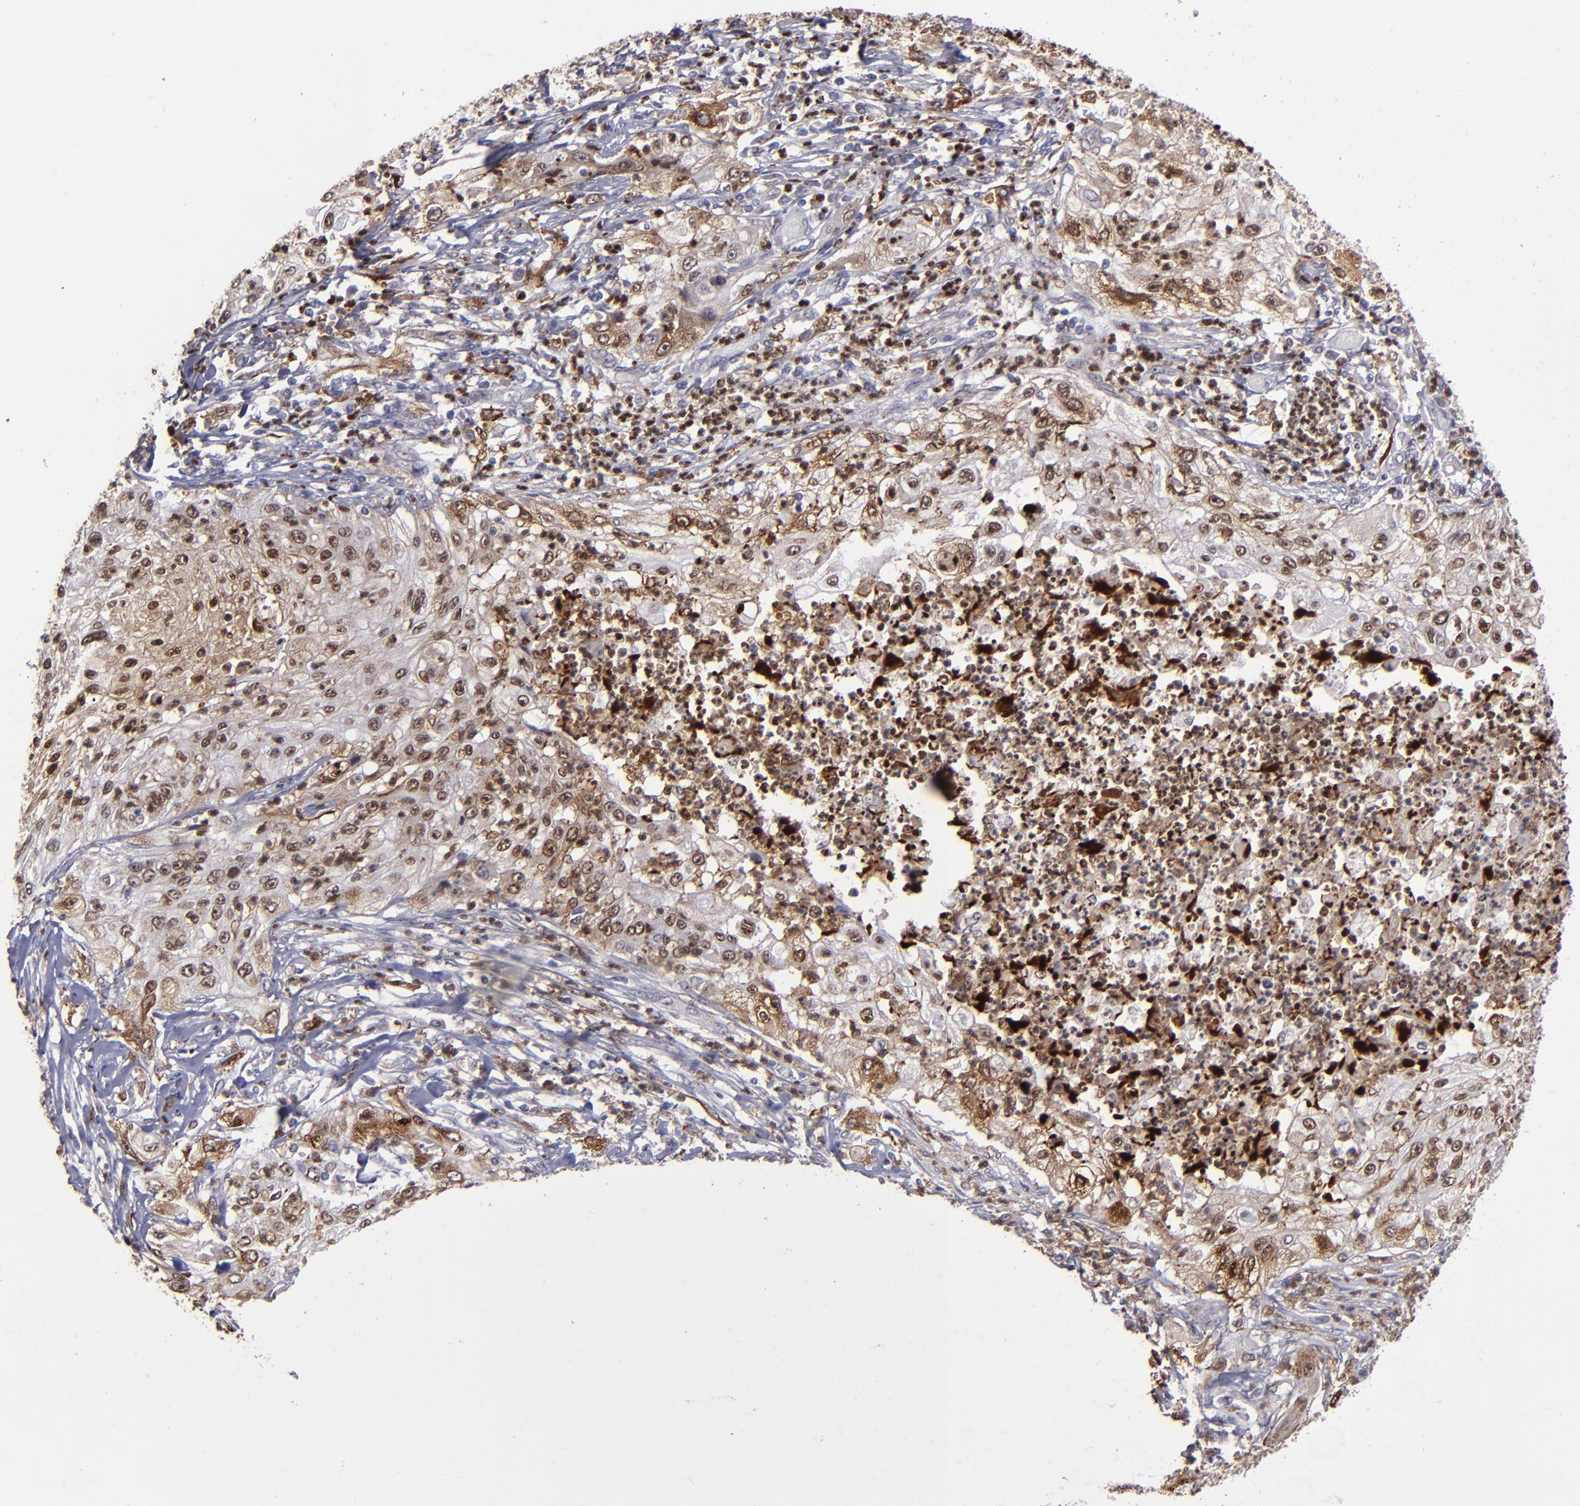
{"staining": {"intensity": "strong", "quantity": ">75%", "location": "nuclear"}, "tissue": "lung cancer", "cell_type": "Tumor cells", "image_type": "cancer", "snomed": [{"axis": "morphology", "description": "Inflammation, NOS"}, {"axis": "morphology", "description": "Squamous cell carcinoma, NOS"}, {"axis": "topography", "description": "Lymph node"}, {"axis": "topography", "description": "Soft tissue"}, {"axis": "topography", "description": "Lung"}], "caption": "This is a photomicrograph of IHC staining of squamous cell carcinoma (lung), which shows strong positivity in the nuclear of tumor cells.", "gene": "RREB1", "patient": {"sex": "male", "age": 66}}